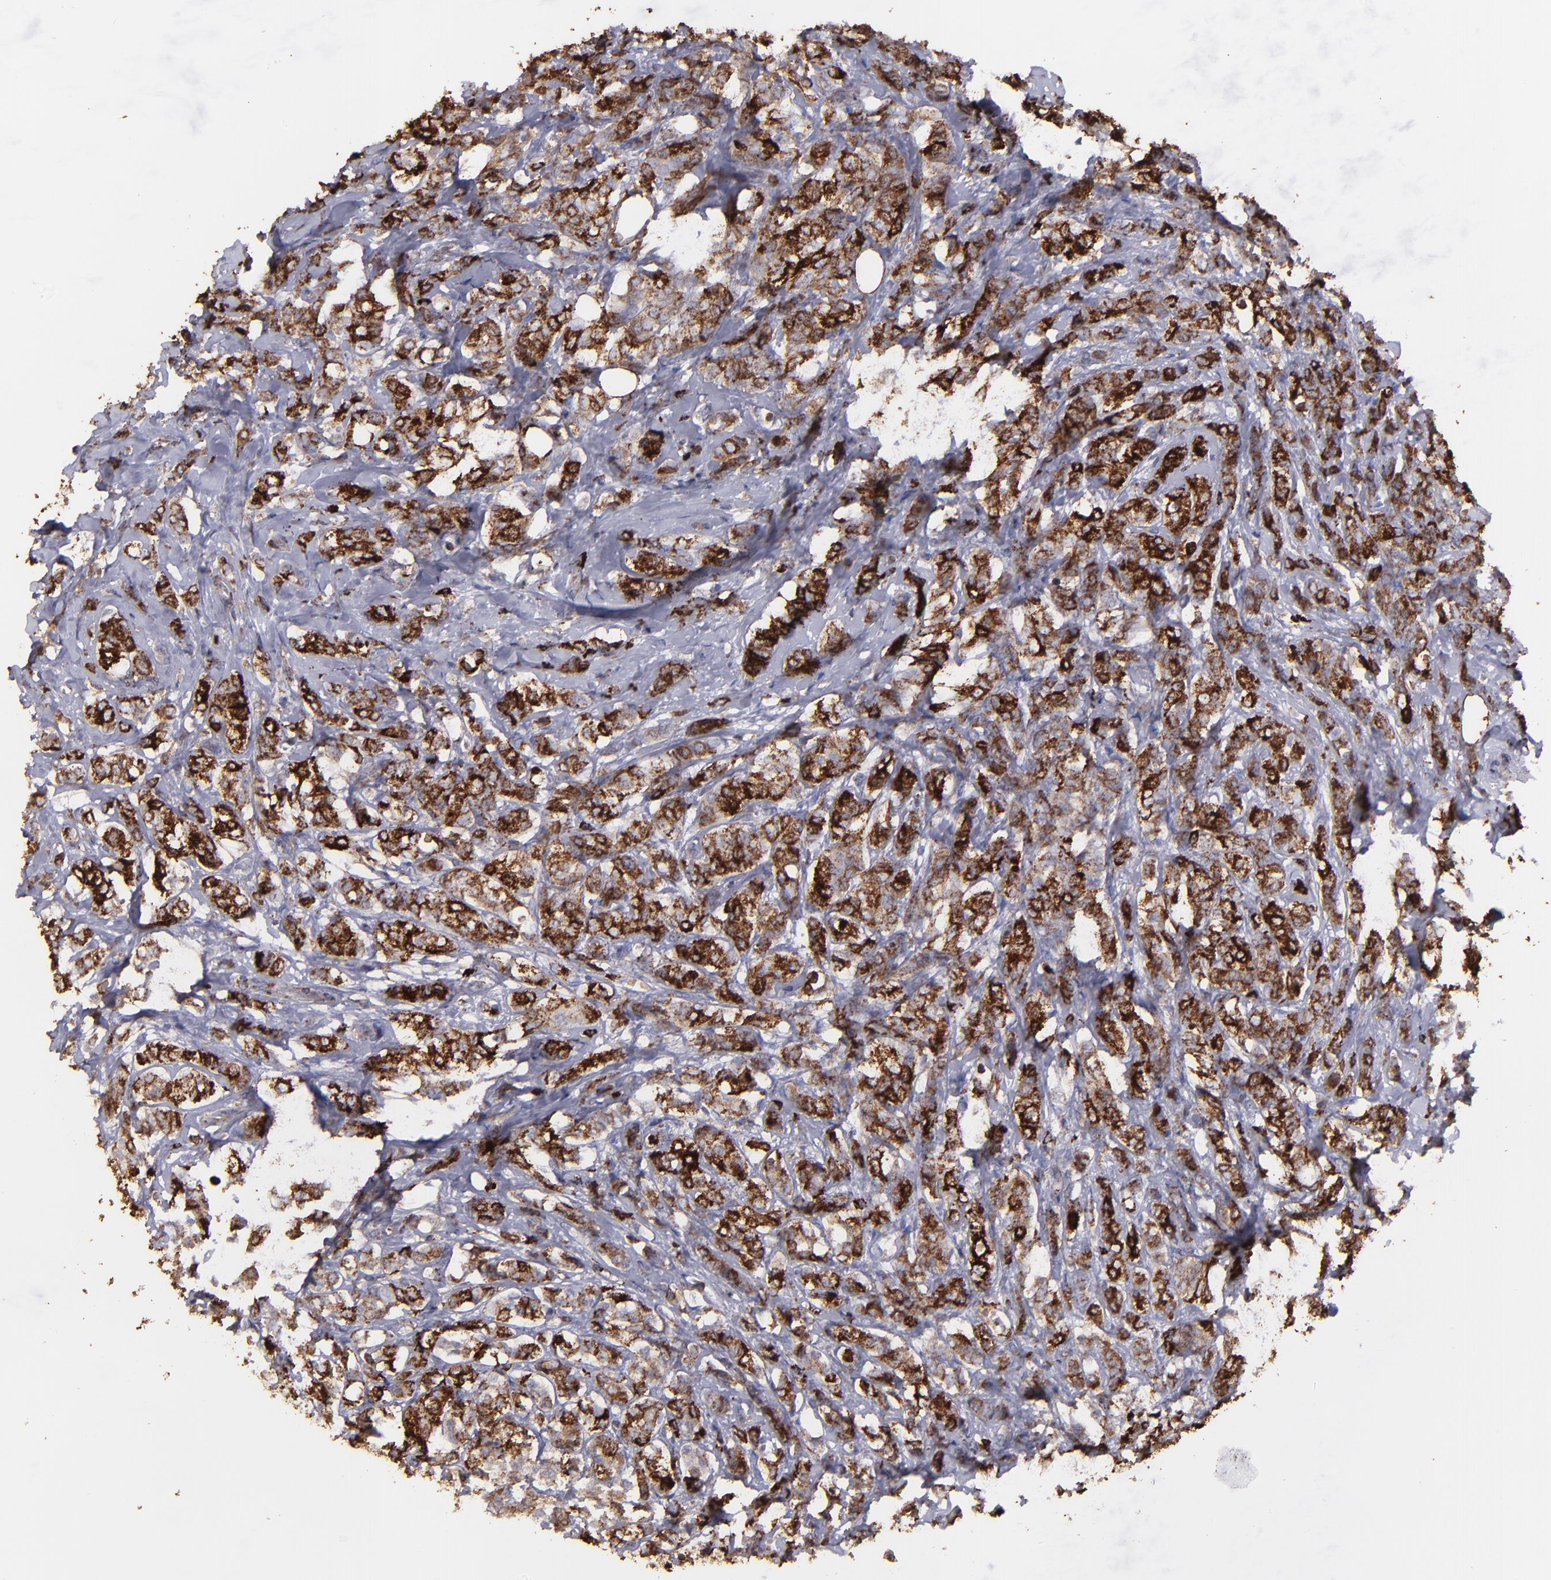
{"staining": {"intensity": "strong", "quantity": ">75%", "location": "cytoplasmic/membranous"}, "tissue": "breast cancer", "cell_type": "Tumor cells", "image_type": "cancer", "snomed": [{"axis": "morphology", "description": "Lobular carcinoma"}, {"axis": "topography", "description": "Breast"}], "caption": "A photomicrograph of breast cancer stained for a protein shows strong cytoplasmic/membranous brown staining in tumor cells.", "gene": "MAOB", "patient": {"sex": "female", "age": 60}}